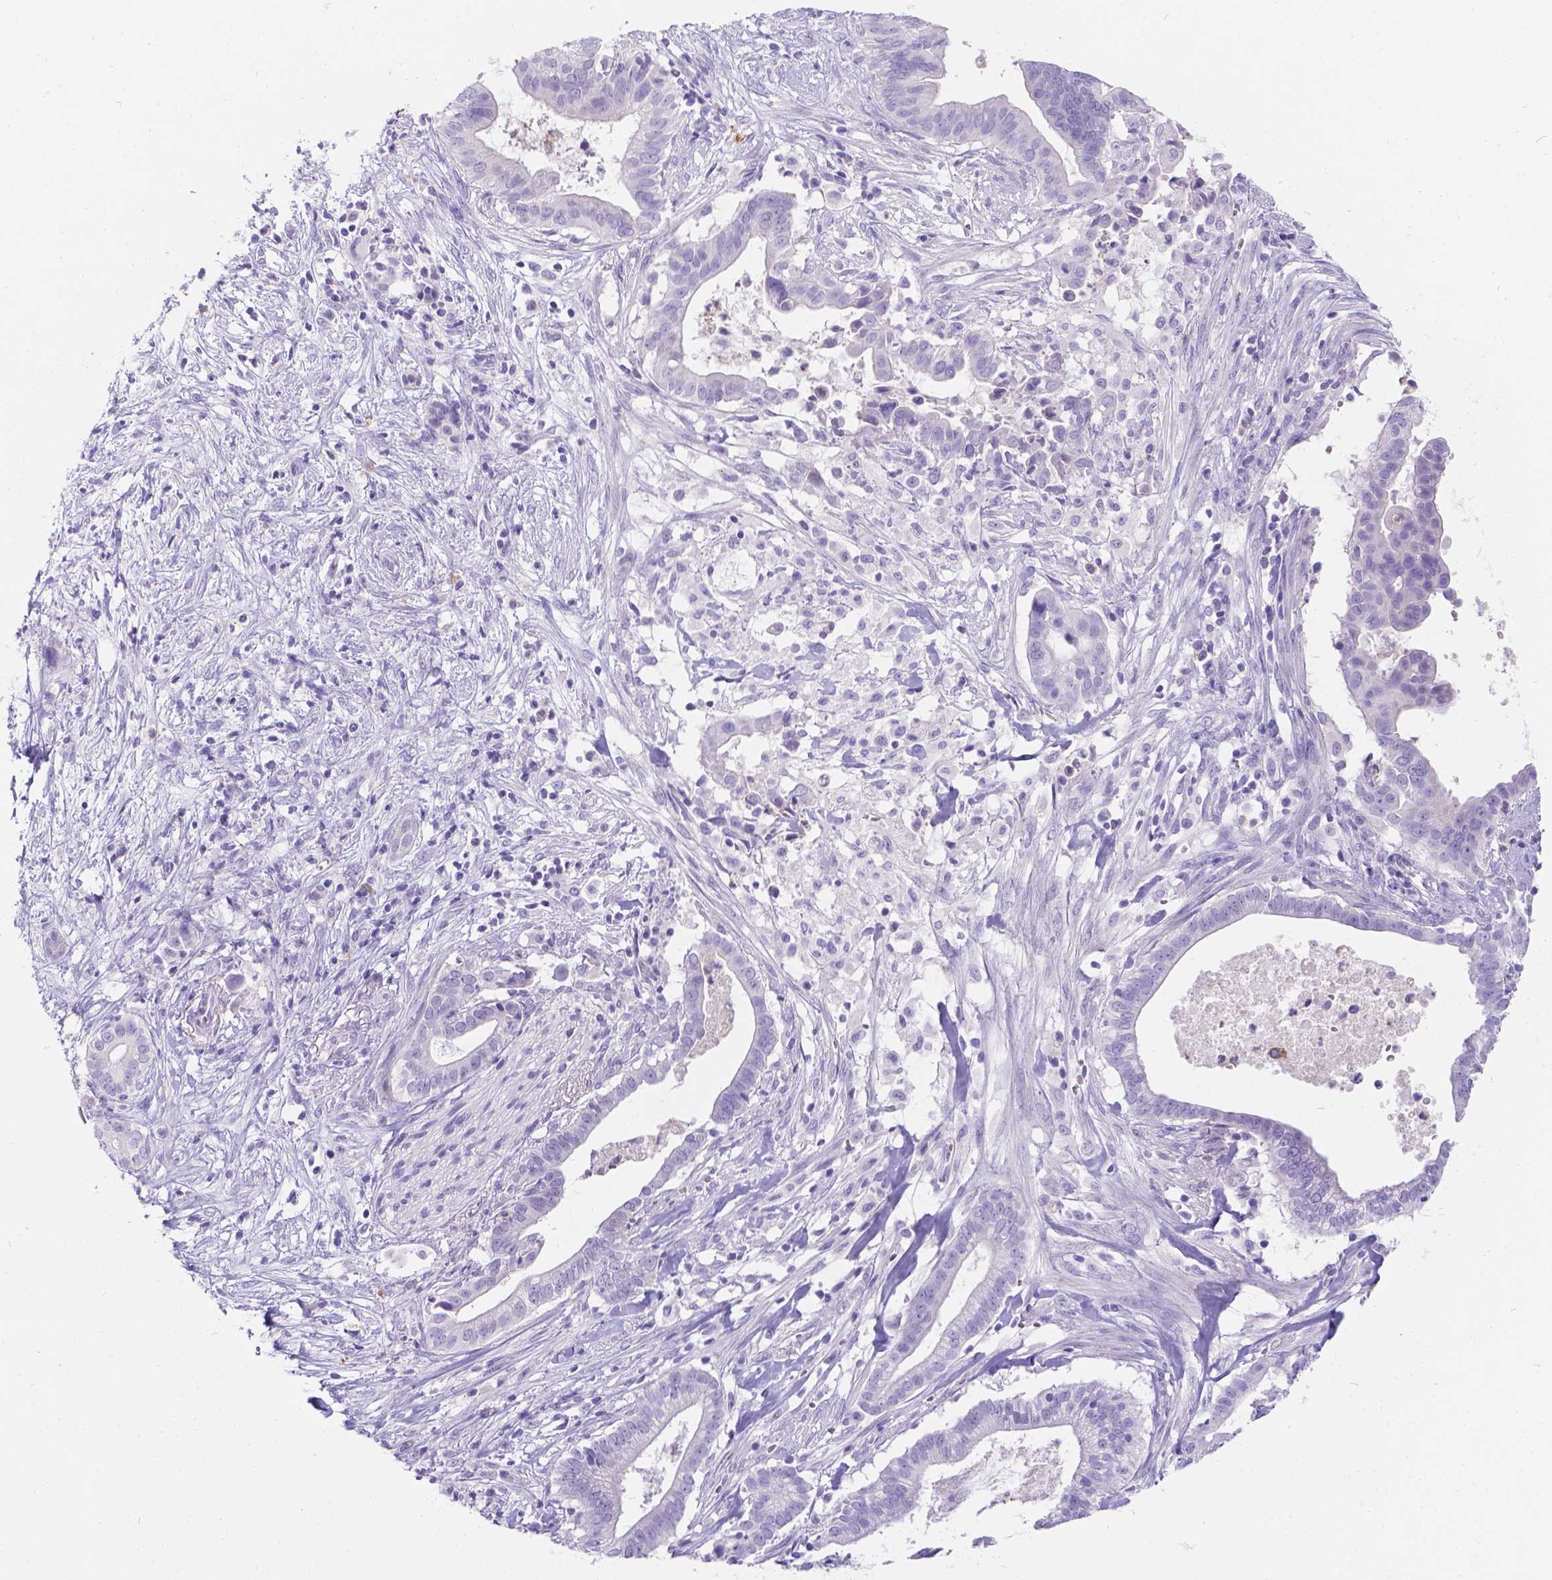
{"staining": {"intensity": "negative", "quantity": "none", "location": "none"}, "tissue": "pancreatic cancer", "cell_type": "Tumor cells", "image_type": "cancer", "snomed": [{"axis": "morphology", "description": "Adenocarcinoma, NOS"}, {"axis": "topography", "description": "Pancreas"}], "caption": "The immunohistochemistry (IHC) image has no significant positivity in tumor cells of adenocarcinoma (pancreatic) tissue.", "gene": "GNRHR", "patient": {"sex": "male", "age": 61}}